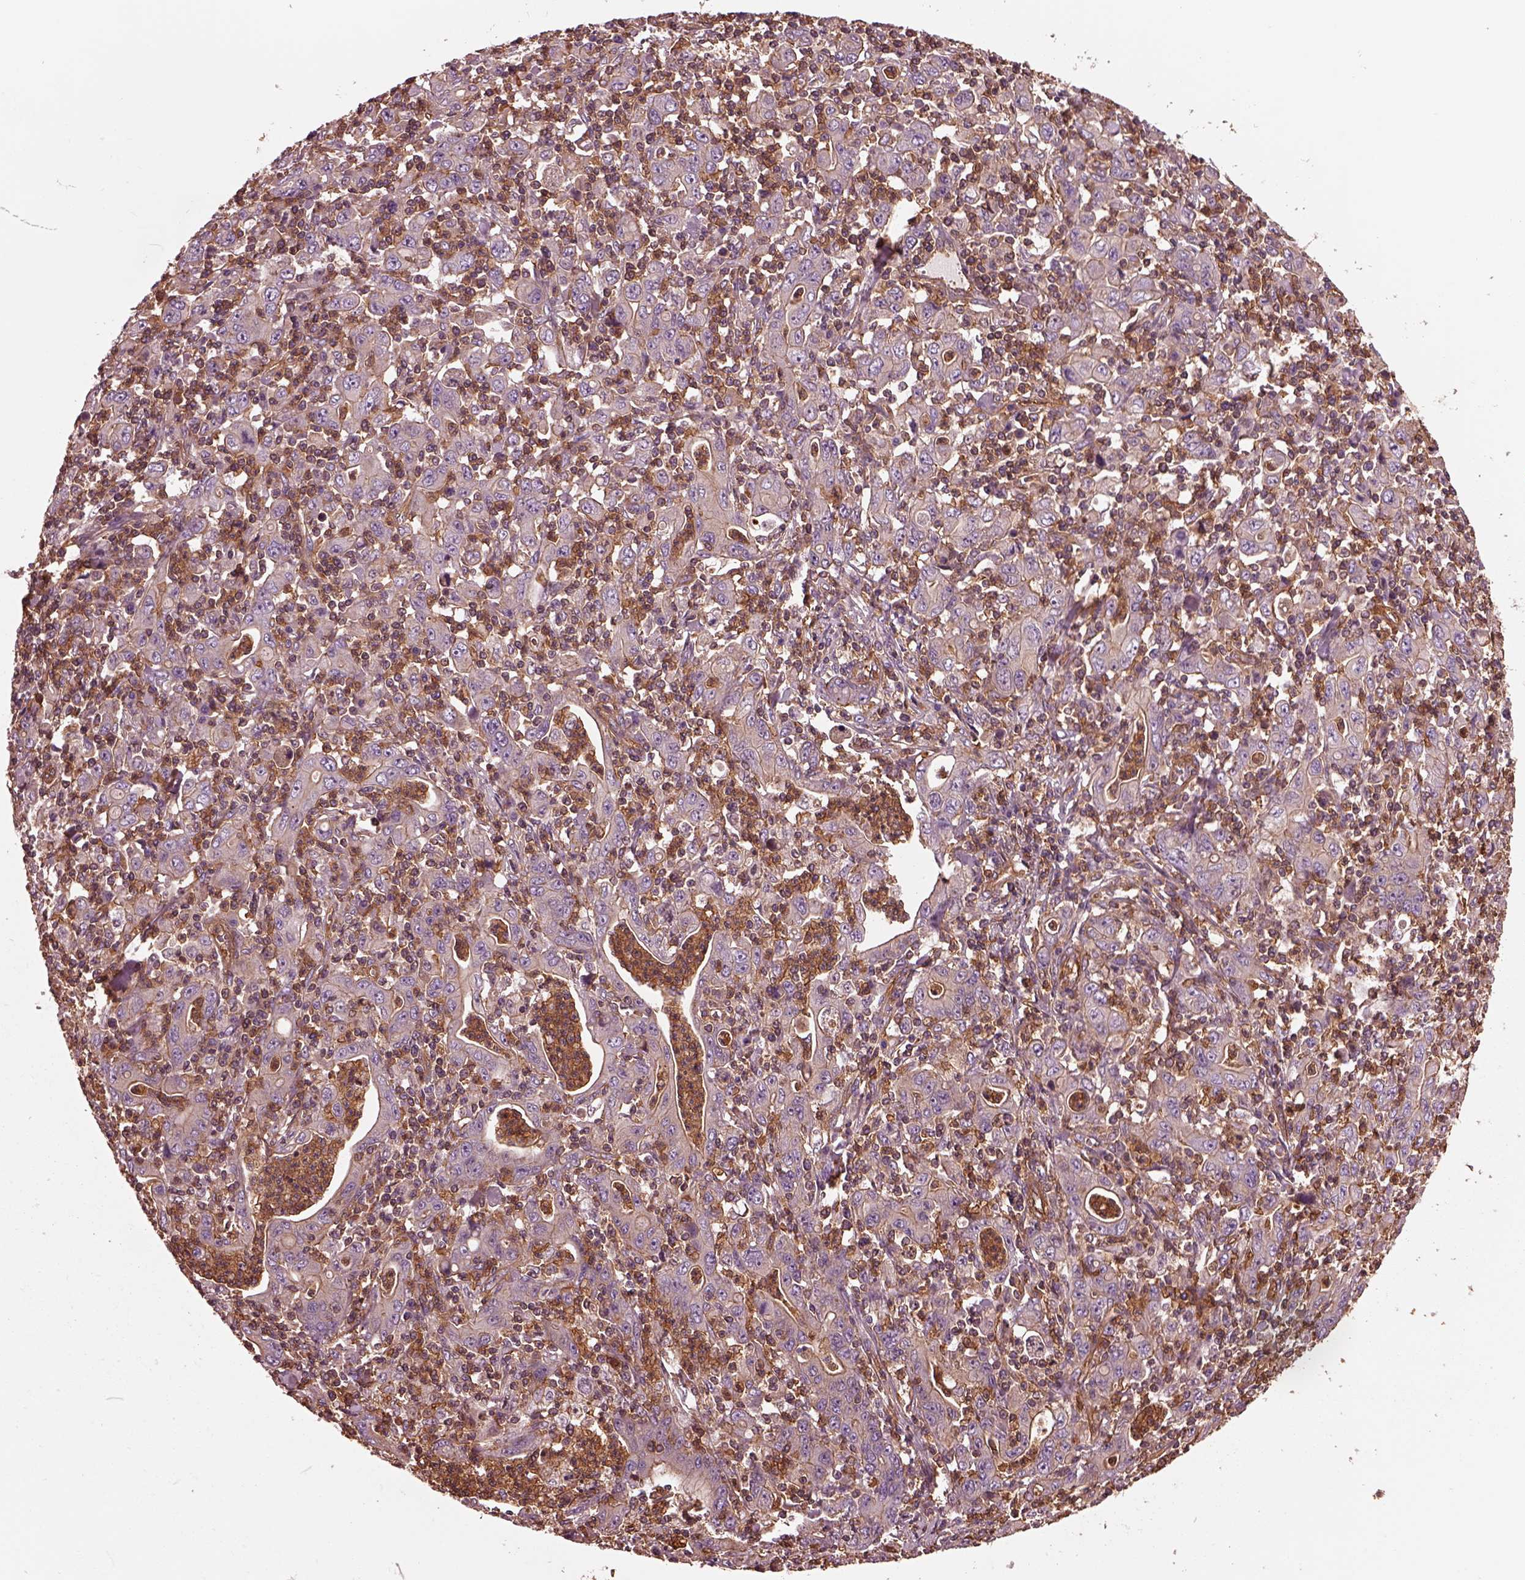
{"staining": {"intensity": "weak", "quantity": "25%-75%", "location": "cytoplasmic/membranous"}, "tissue": "stomach cancer", "cell_type": "Tumor cells", "image_type": "cancer", "snomed": [{"axis": "morphology", "description": "Adenocarcinoma, NOS"}, {"axis": "topography", "description": "Stomach, upper"}], "caption": "A brown stain labels weak cytoplasmic/membranous positivity of a protein in stomach cancer tumor cells.", "gene": "MYL6", "patient": {"sex": "male", "age": 69}}